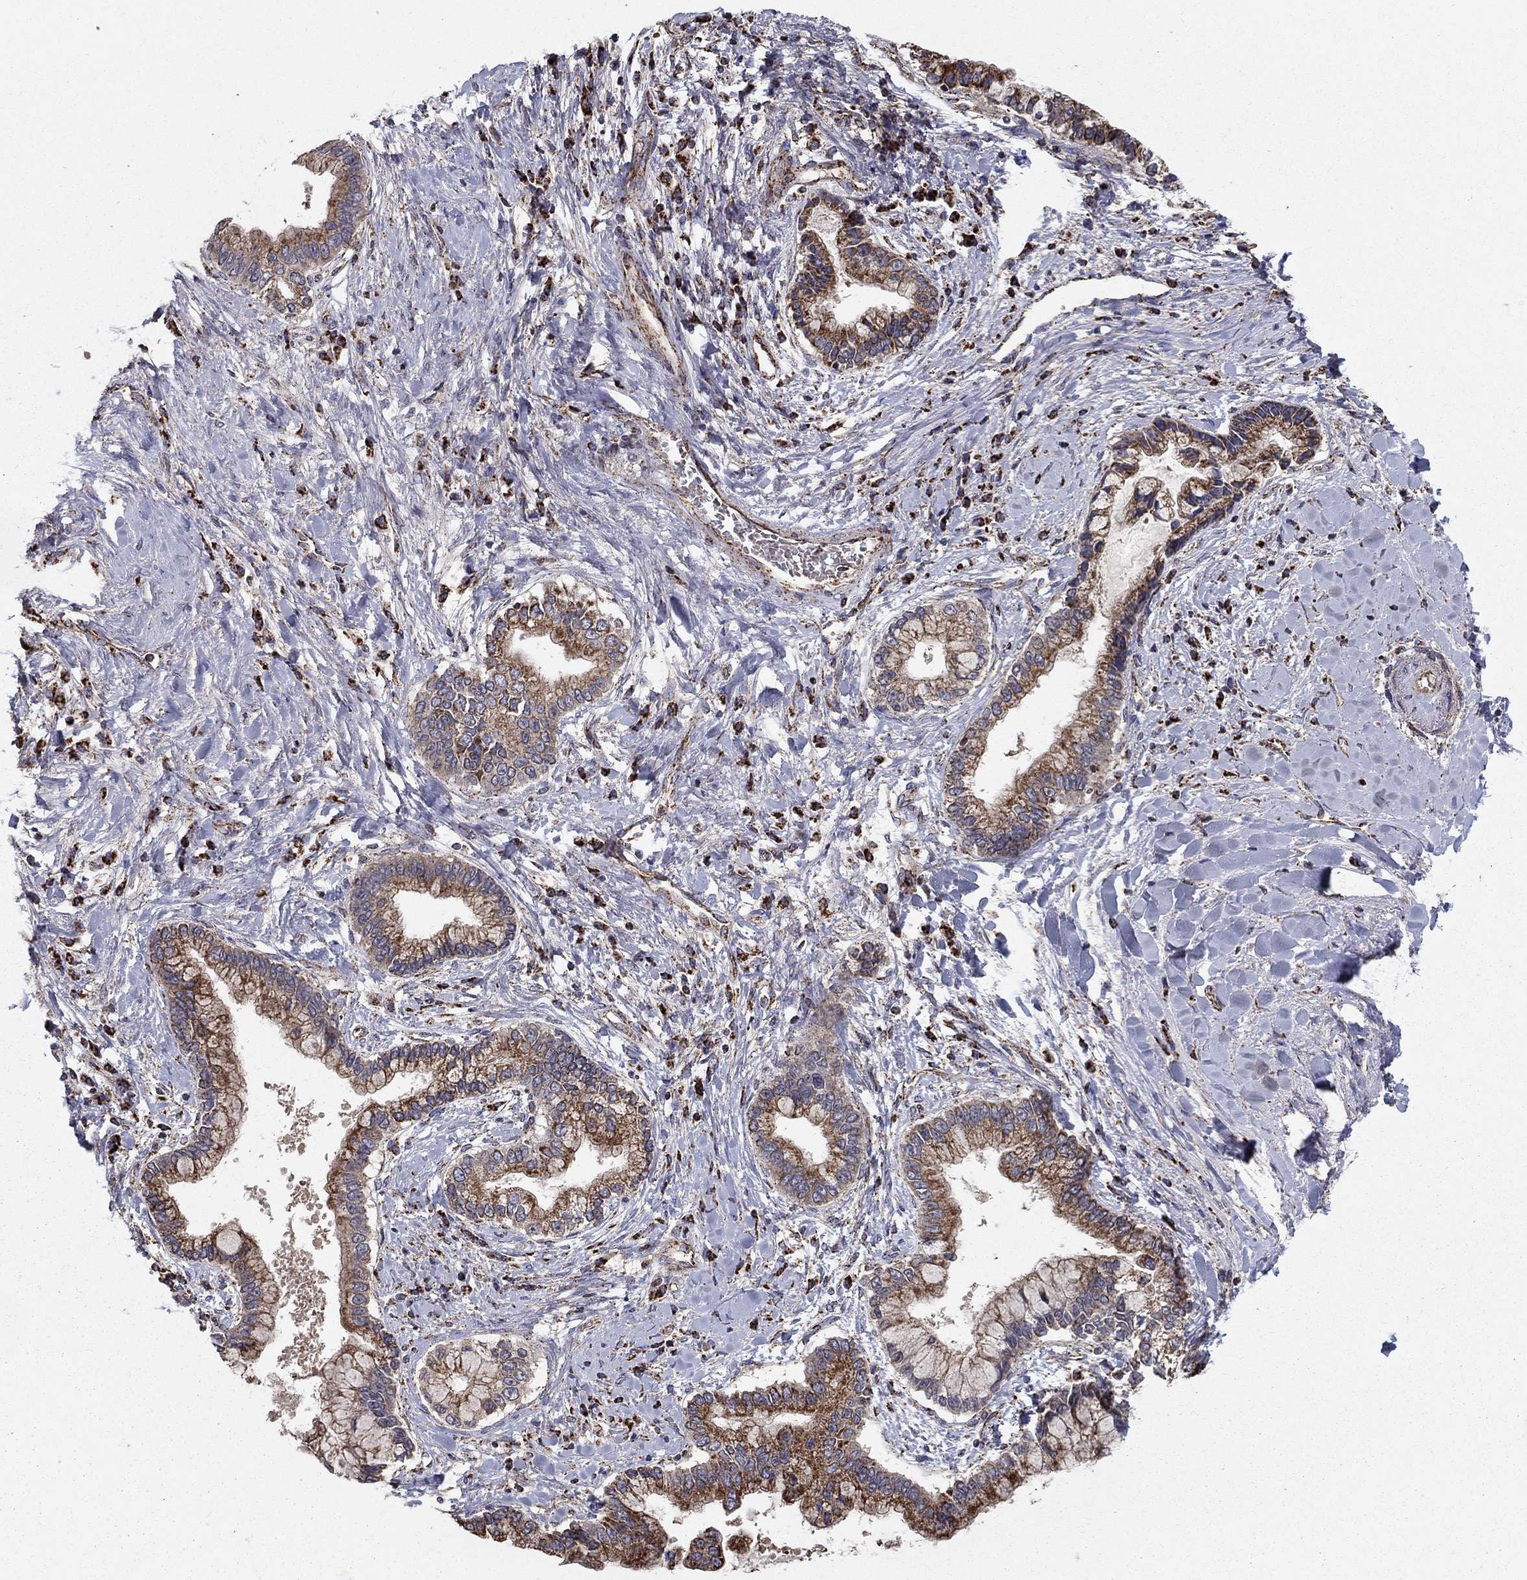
{"staining": {"intensity": "strong", "quantity": "25%-75%", "location": "cytoplasmic/membranous"}, "tissue": "liver cancer", "cell_type": "Tumor cells", "image_type": "cancer", "snomed": [{"axis": "morphology", "description": "Cholangiocarcinoma"}, {"axis": "topography", "description": "Liver"}], "caption": "There is high levels of strong cytoplasmic/membranous expression in tumor cells of liver cancer (cholangiocarcinoma), as demonstrated by immunohistochemical staining (brown color).", "gene": "NDUFS8", "patient": {"sex": "male", "age": 50}}